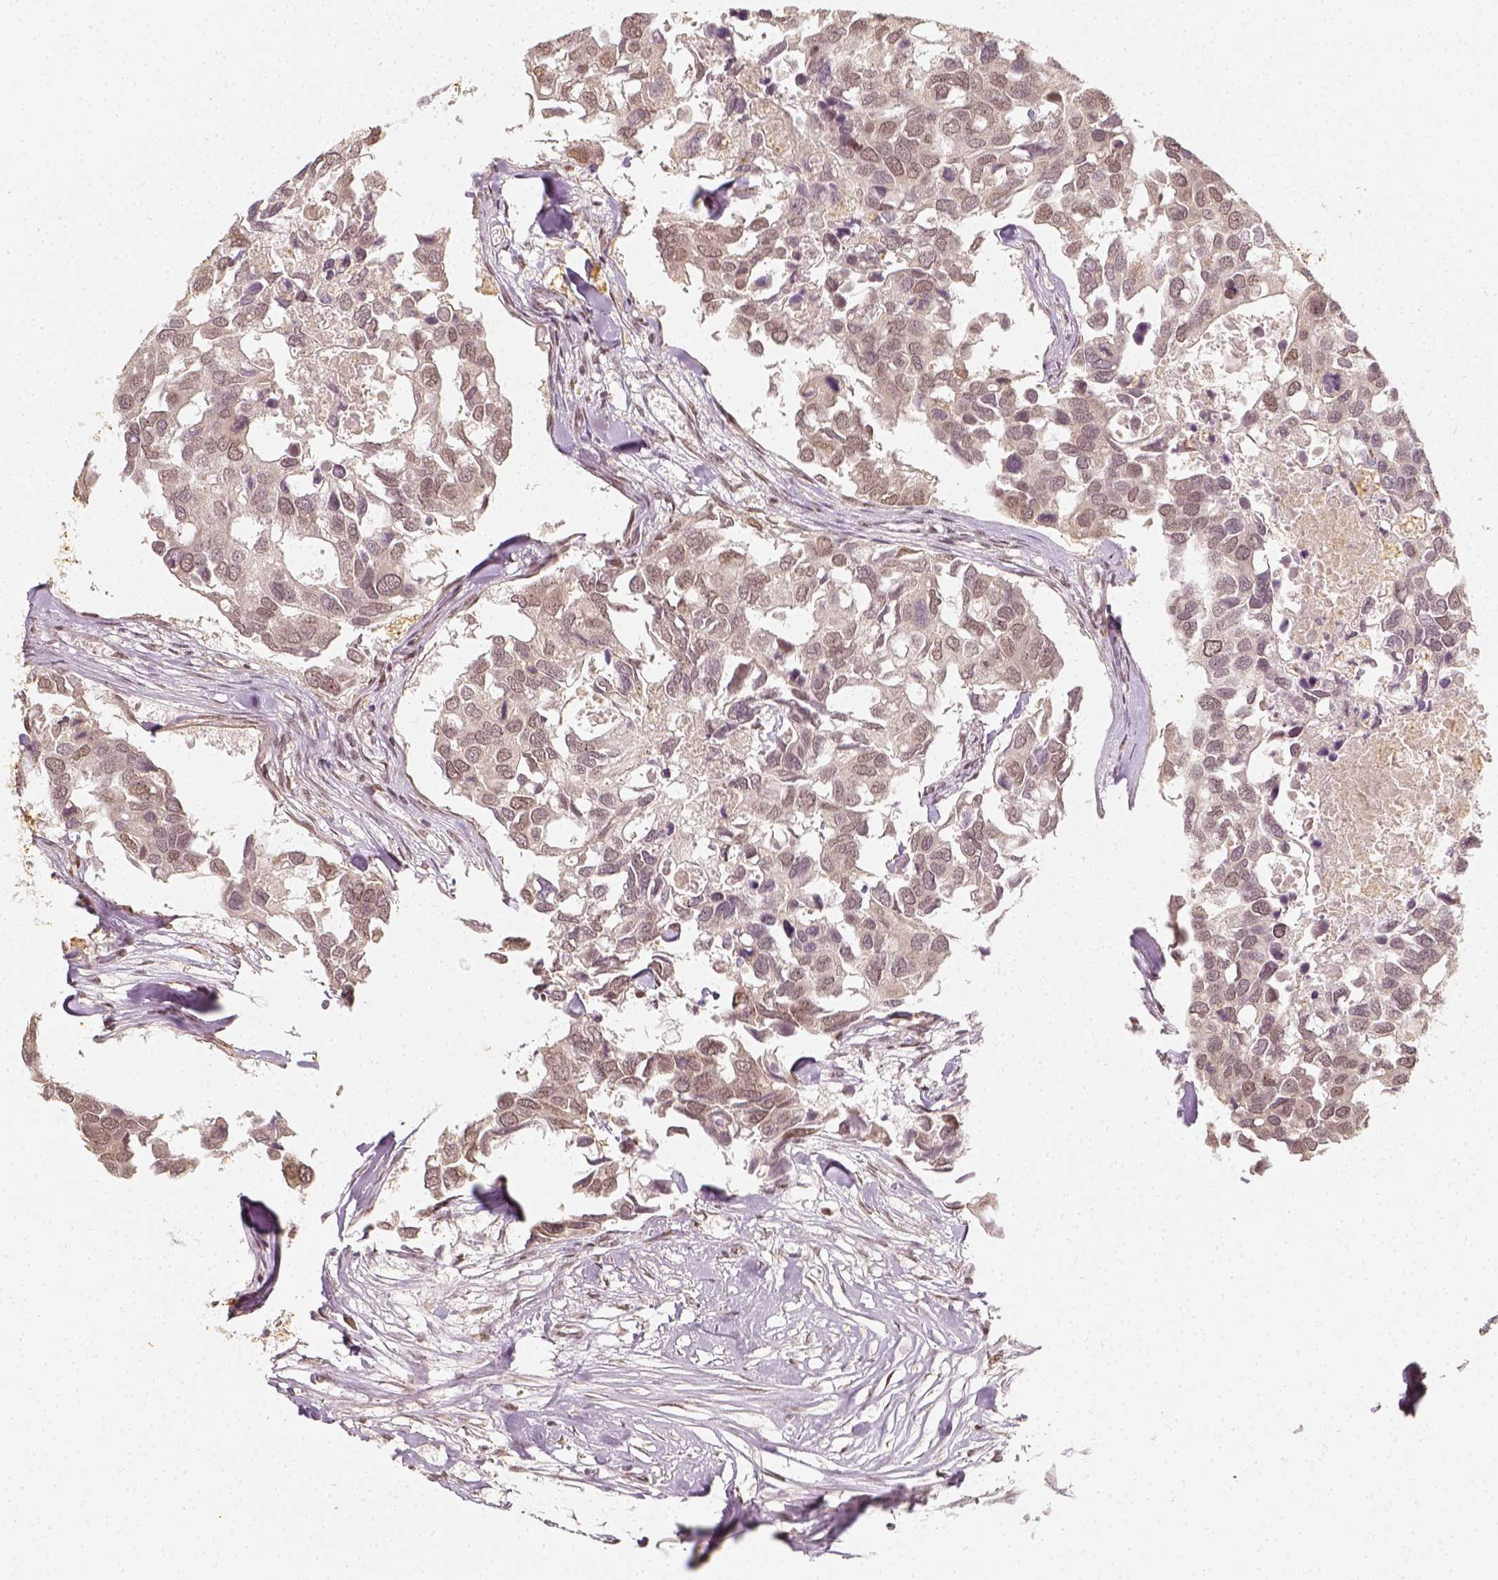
{"staining": {"intensity": "weak", "quantity": "25%-75%", "location": "nuclear"}, "tissue": "breast cancer", "cell_type": "Tumor cells", "image_type": "cancer", "snomed": [{"axis": "morphology", "description": "Duct carcinoma"}, {"axis": "topography", "description": "Breast"}], "caption": "Human breast invasive ductal carcinoma stained with a brown dye shows weak nuclear positive staining in approximately 25%-75% of tumor cells.", "gene": "ZMAT3", "patient": {"sex": "female", "age": 83}}